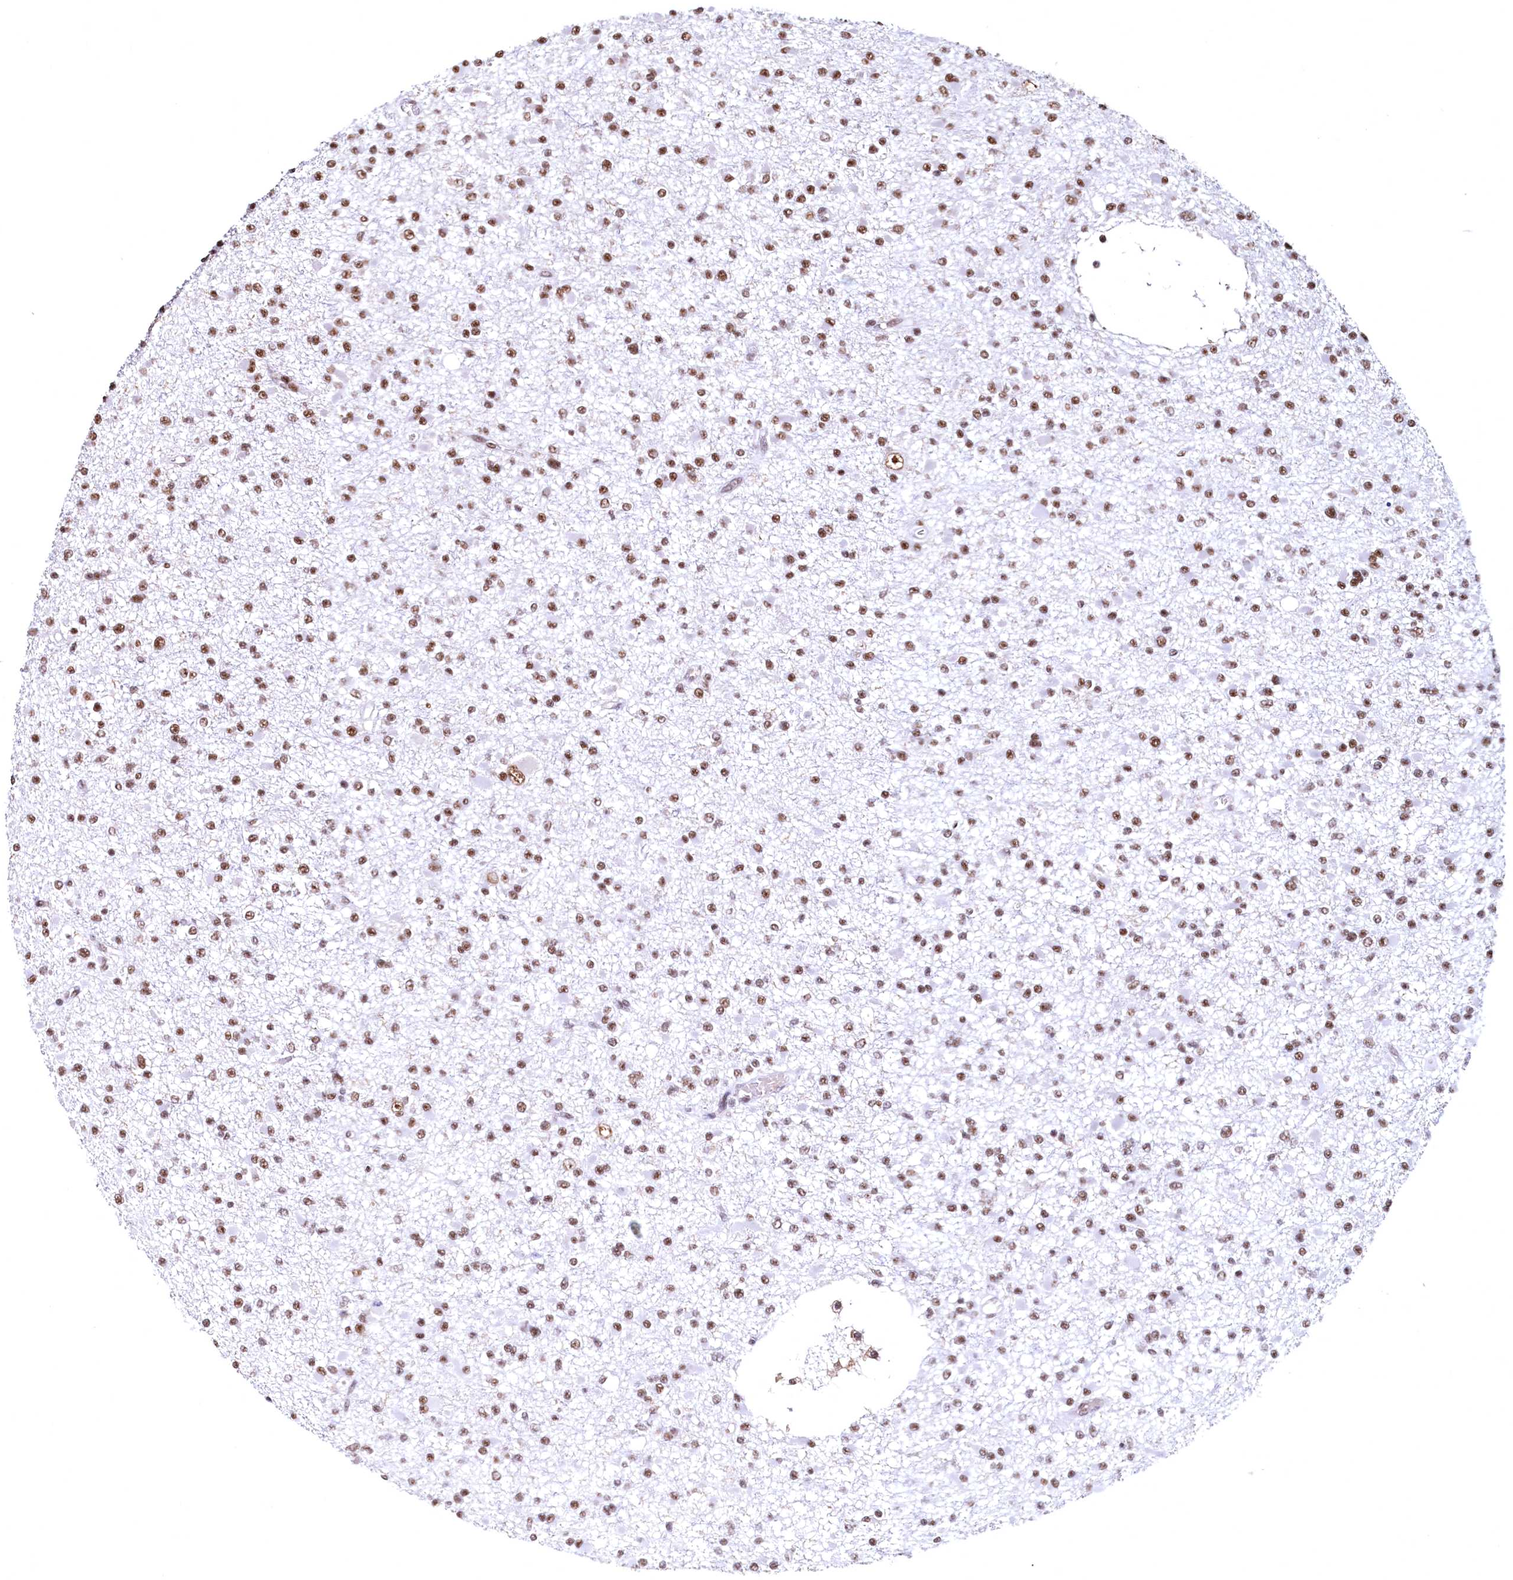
{"staining": {"intensity": "moderate", "quantity": ">75%", "location": "nuclear"}, "tissue": "glioma", "cell_type": "Tumor cells", "image_type": "cancer", "snomed": [{"axis": "morphology", "description": "Glioma, malignant, Low grade"}, {"axis": "topography", "description": "Brain"}], "caption": "Malignant glioma (low-grade) stained with DAB (3,3'-diaminobenzidine) immunohistochemistry (IHC) demonstrates medium levels of moderate nuclear expression in approximately >75% of tumor cells. The protein is stained brown, and the nuclei are stained in blue (DAB IHC with brightfield microscopy, high magnification).", "gene": "RSRC2", "patient": {"sex": "female", "age": 22}}